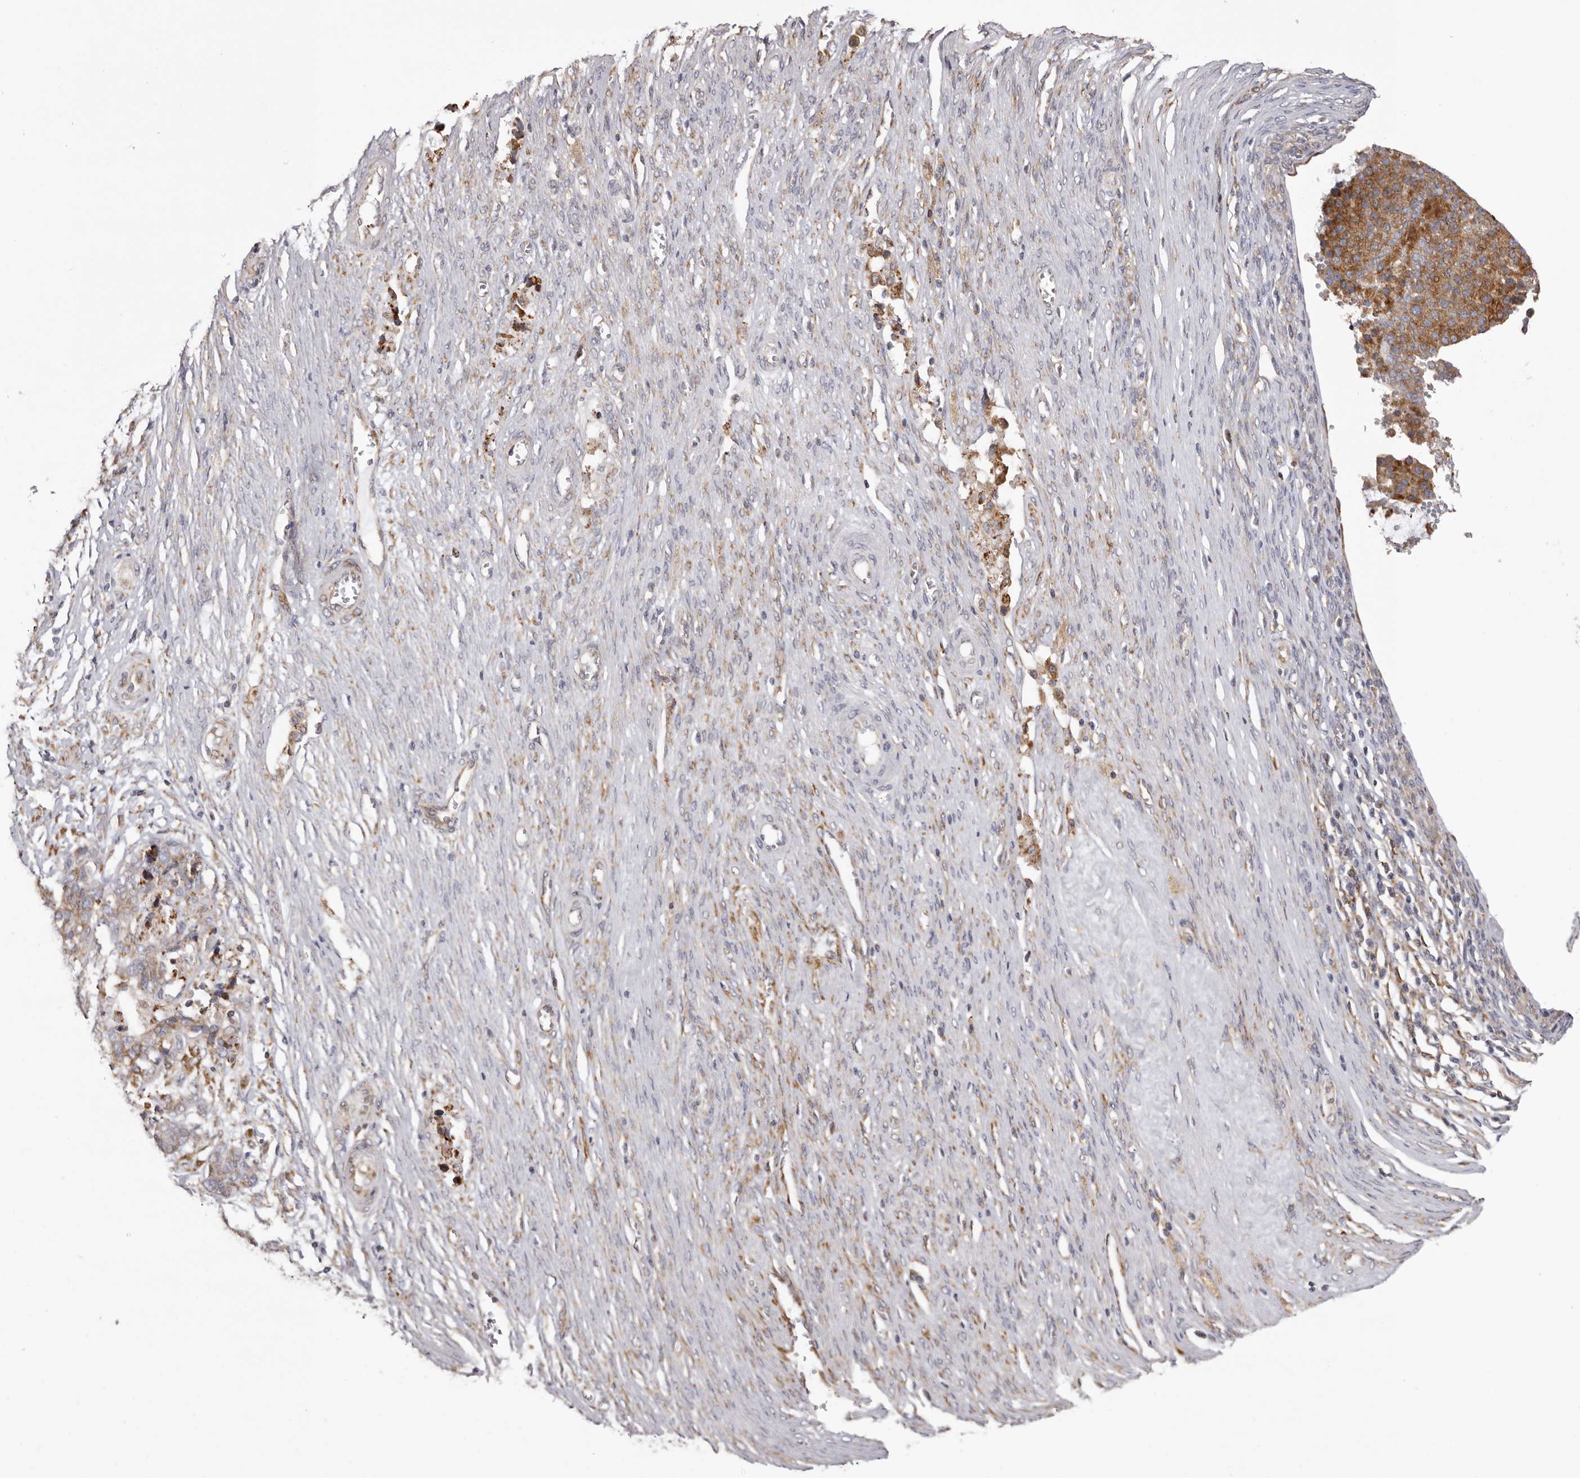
{"staining": {"intensity": "moderate", "quantity": "25%-75%", "location": "cytoplasmic/membranous"}, "tissue": "ovarian cancer", "cell_type": "Tumor cells", "image_type": "cancer", "snomed": [{"axis": "morphology", "description": "Cystadenocarcinoma, serous, NOS"}, {"axis": "topography", "description": "Ovary"}], "caption": "This image exhibits immunohistochemistry (IHC) staining of human ovarian cancer (serous cystadenocarcinoma), with medium moderate cytoplasmic/membranous positivity in approximately 25%-75% of tumor cells.", "gene": "PIGX", "patient": {"sex": "female", "age": 44}}